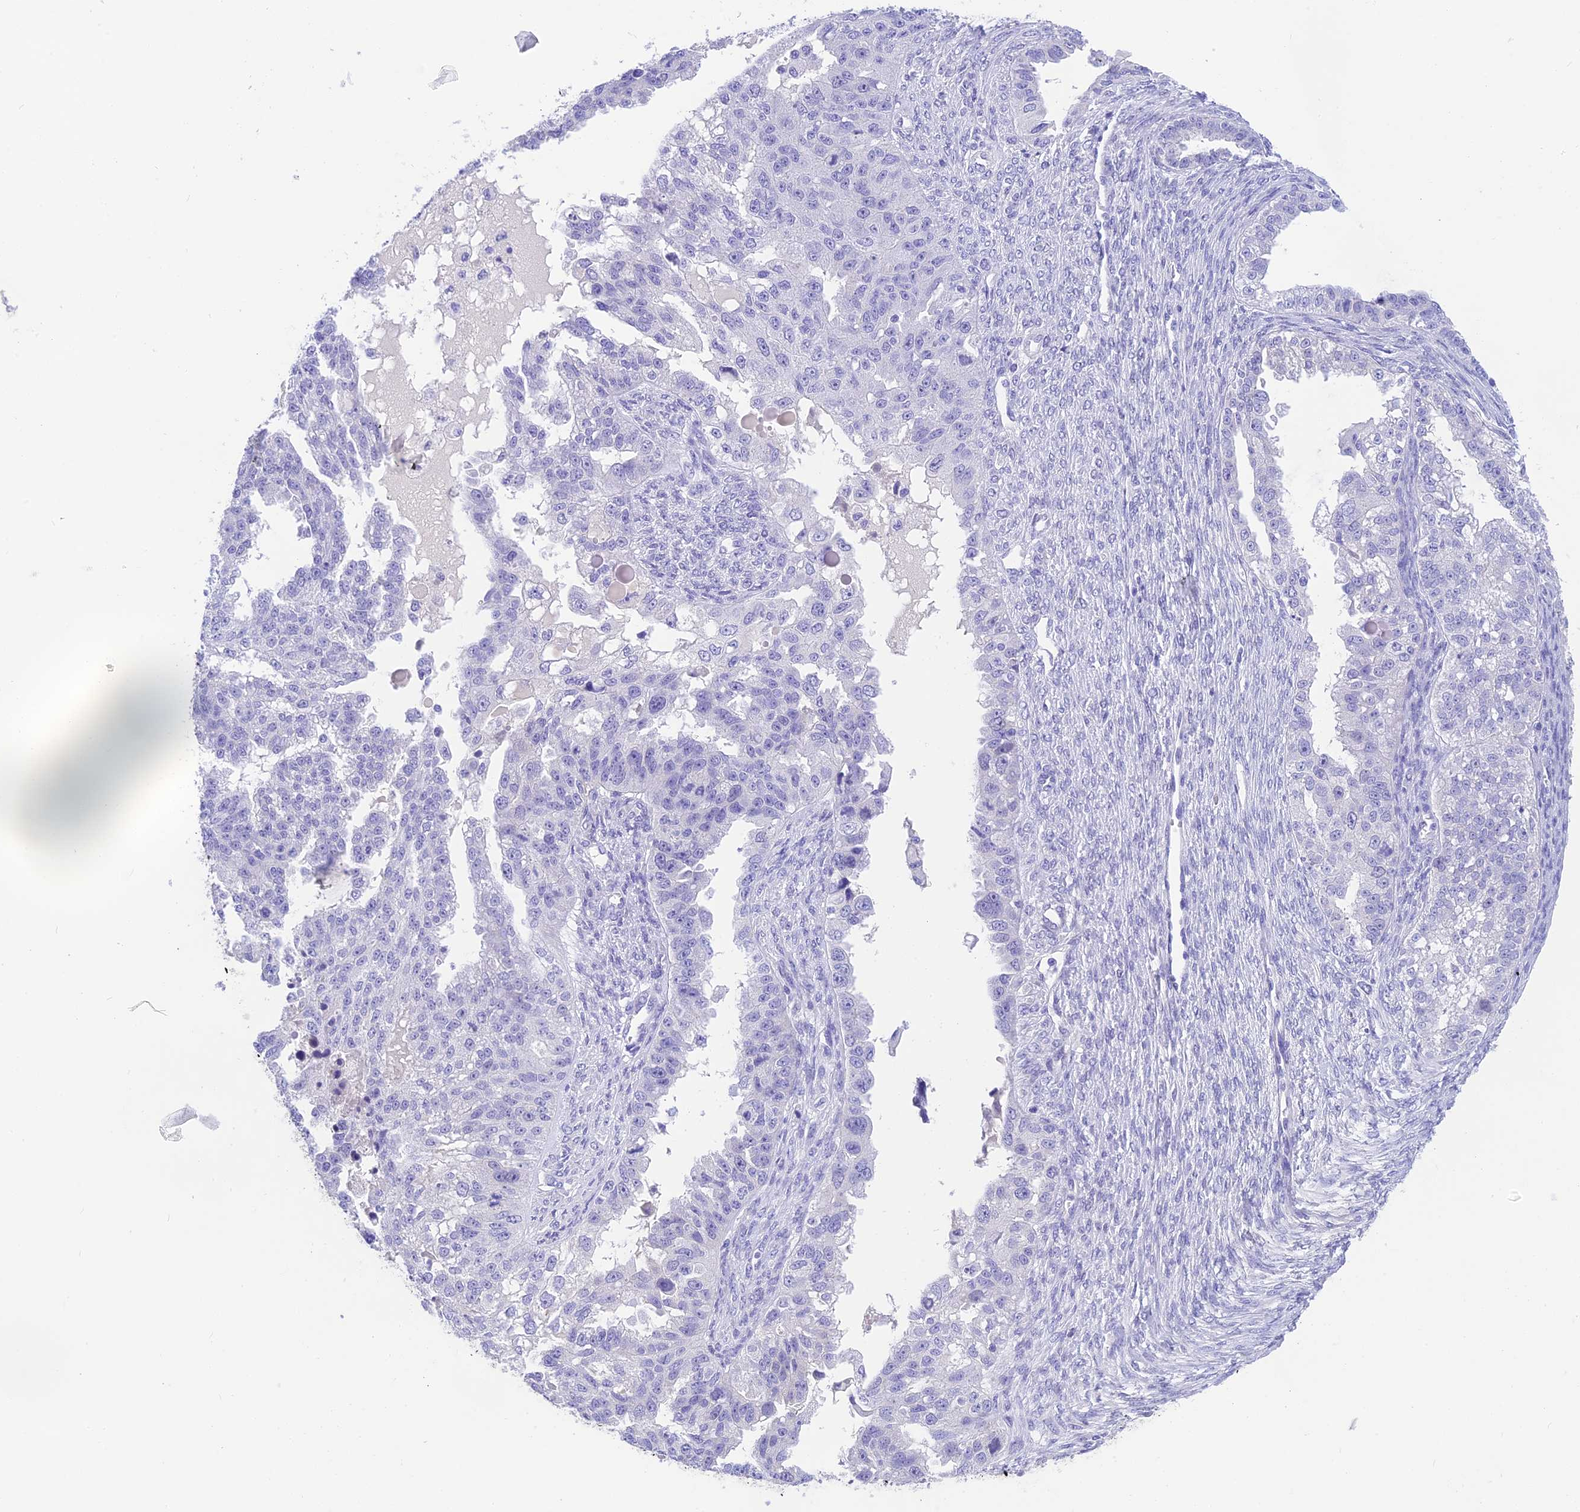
{"staining": {"intensity": "negative", "quantity": "none", "location": "none"}, "tissue": "ovarian cancer", "cell_type": "Tumor cells", "image_type": "cancer", "snomed": [{"axis": "morphology", "description": "Cystadenocarcinoma, serous, NOS"}, {"axis": "topography", "description": "Ovary"}], "caption": "A high-resolution image shows immunohistochemistry staining of serous cystadenocarcinoma (ovarian), which exhibits no significant staining in tumor cells.", "gene": "KDELR3", "patient": {"sex": "female", "age": 58}}